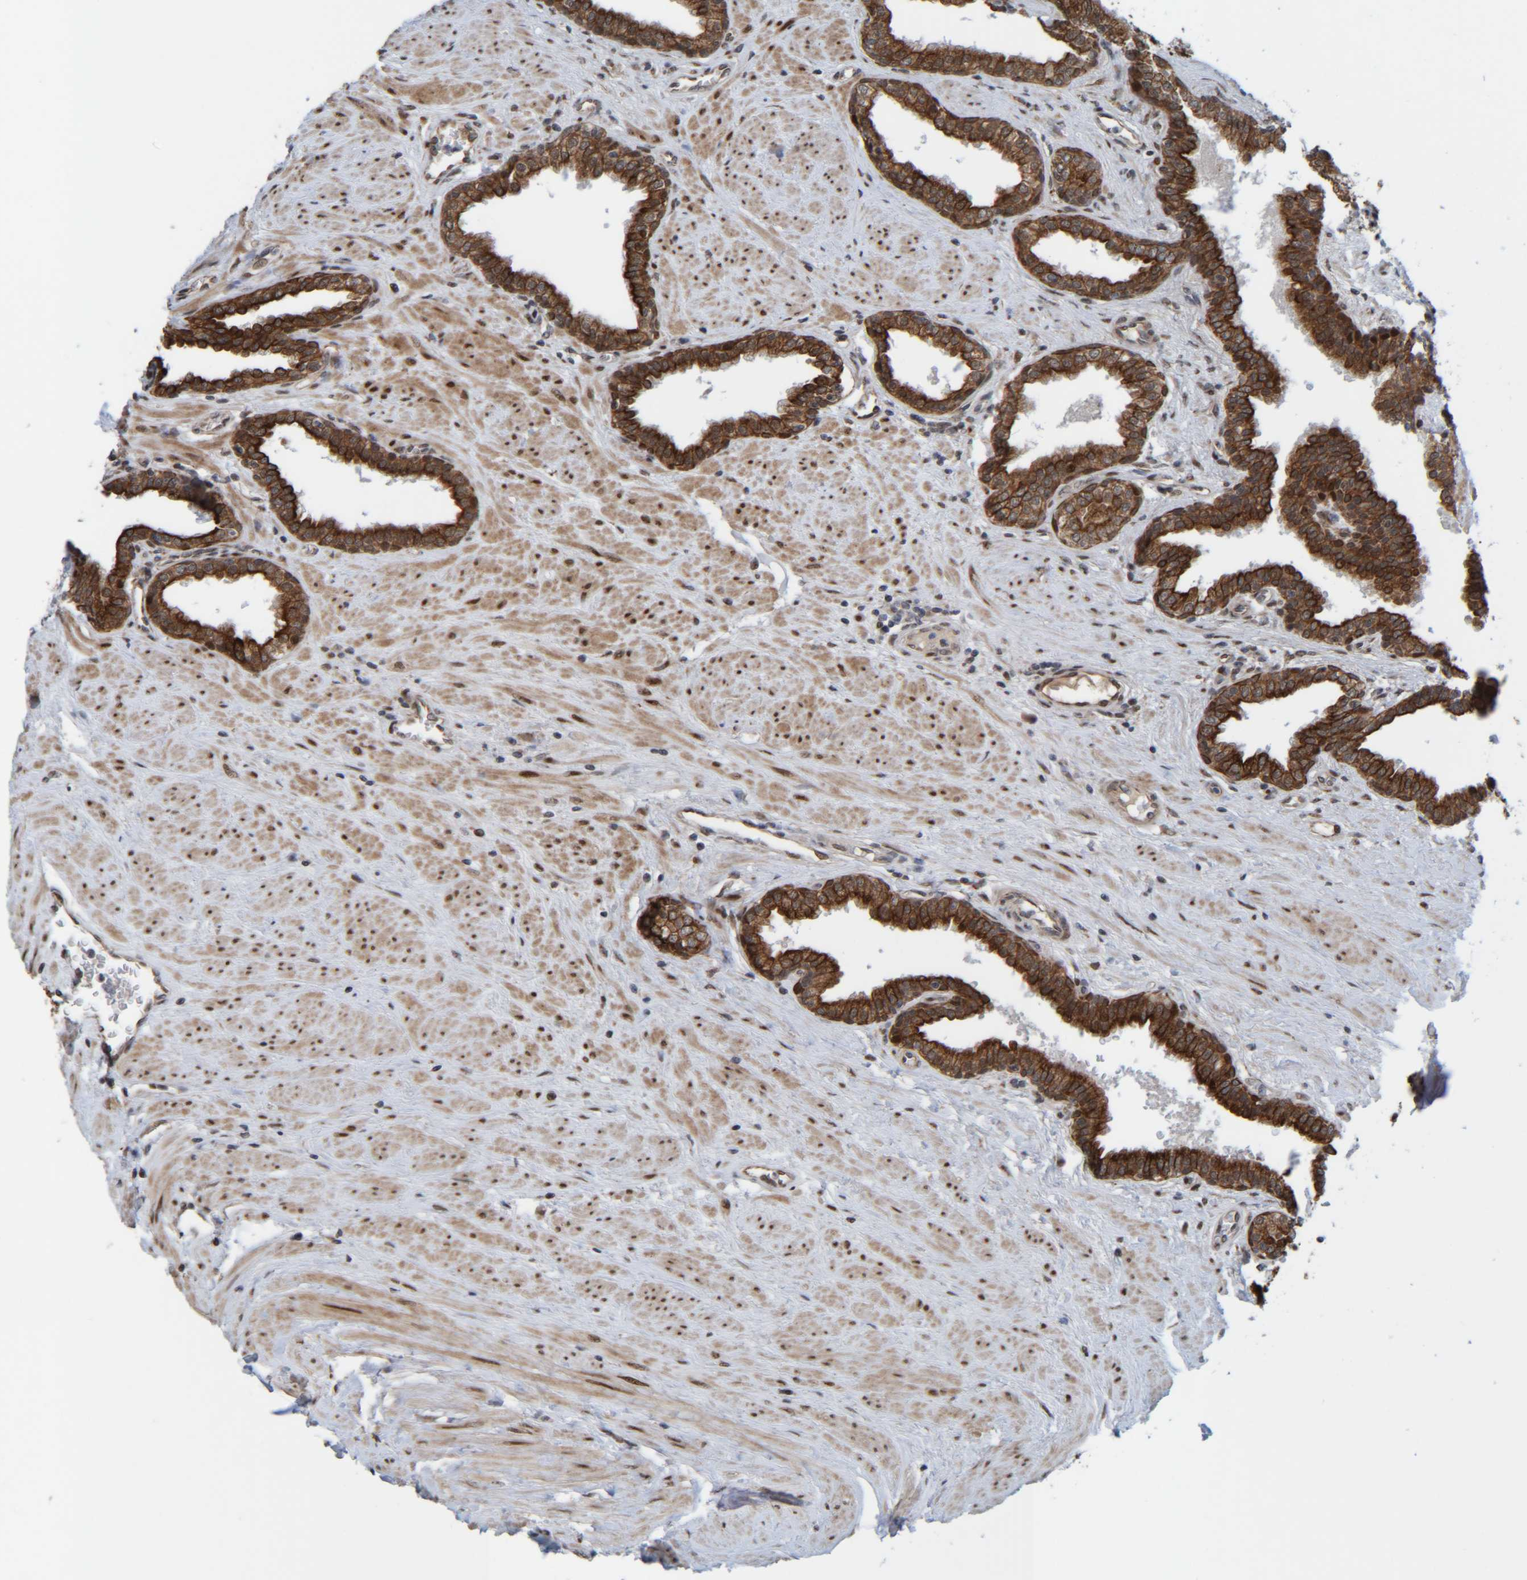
{"staining": {"intensity": "strong", "quantity": ">75%", "location": "cytoplasmic/membranous"}, "tissue": "prostate", "cell_type": "Glandular cells", "image_type": "normal", "snomed": [{"axis": "morphology", "description": "Normal tissue, NOS"}, {"axis": "topography", "description": "Prostate"}], "caption": "The image reveals immunohistochemical staining of benign prostate. There is strong cytoplasmic/membranous expression is present in about >75% of glandular cells.", "gene": "CCDC57", "patient": {"sex": "male", "age": 51}}